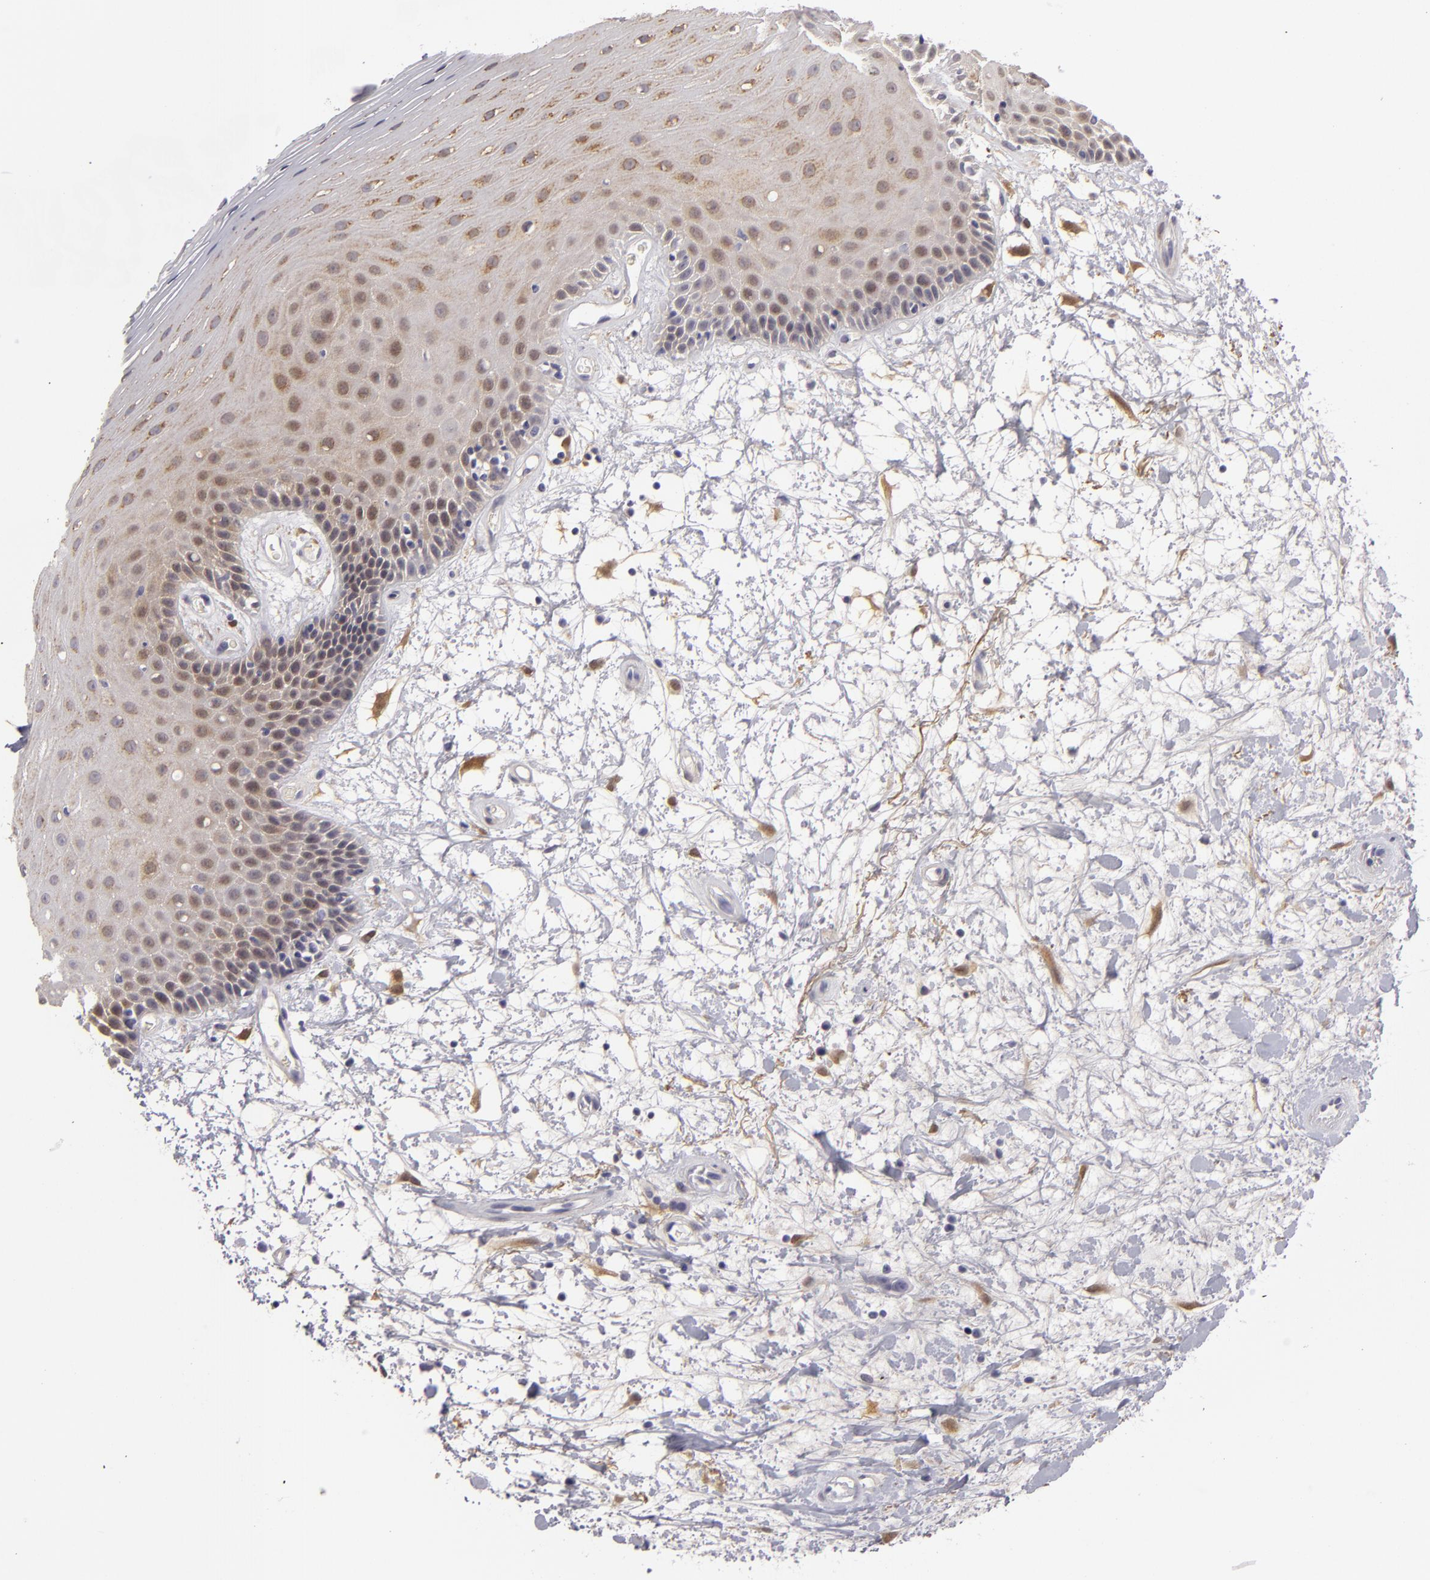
{"staining": {"intensity": "weak", "quantity": ">75%", "location": "cytoplasmic/membranous,nuclear"}, "tissue": "oral mucosa", "cell_type": "Squamous epithelial cells", "image_type": "normal", "snomed": [{"axis": "morphology", "description": "Normal tissue, NOS"}, {"axis": "topography", "description": "Oral tissue"}], "caption": "Squamous epithelial cells display low levels of weak cytoplasmic/membranous,nuclear positivity in approximately >75% of cells in normal human oral mucosa.", "gene": "EFS", "patient": {"sex": "female", "age": 79}}